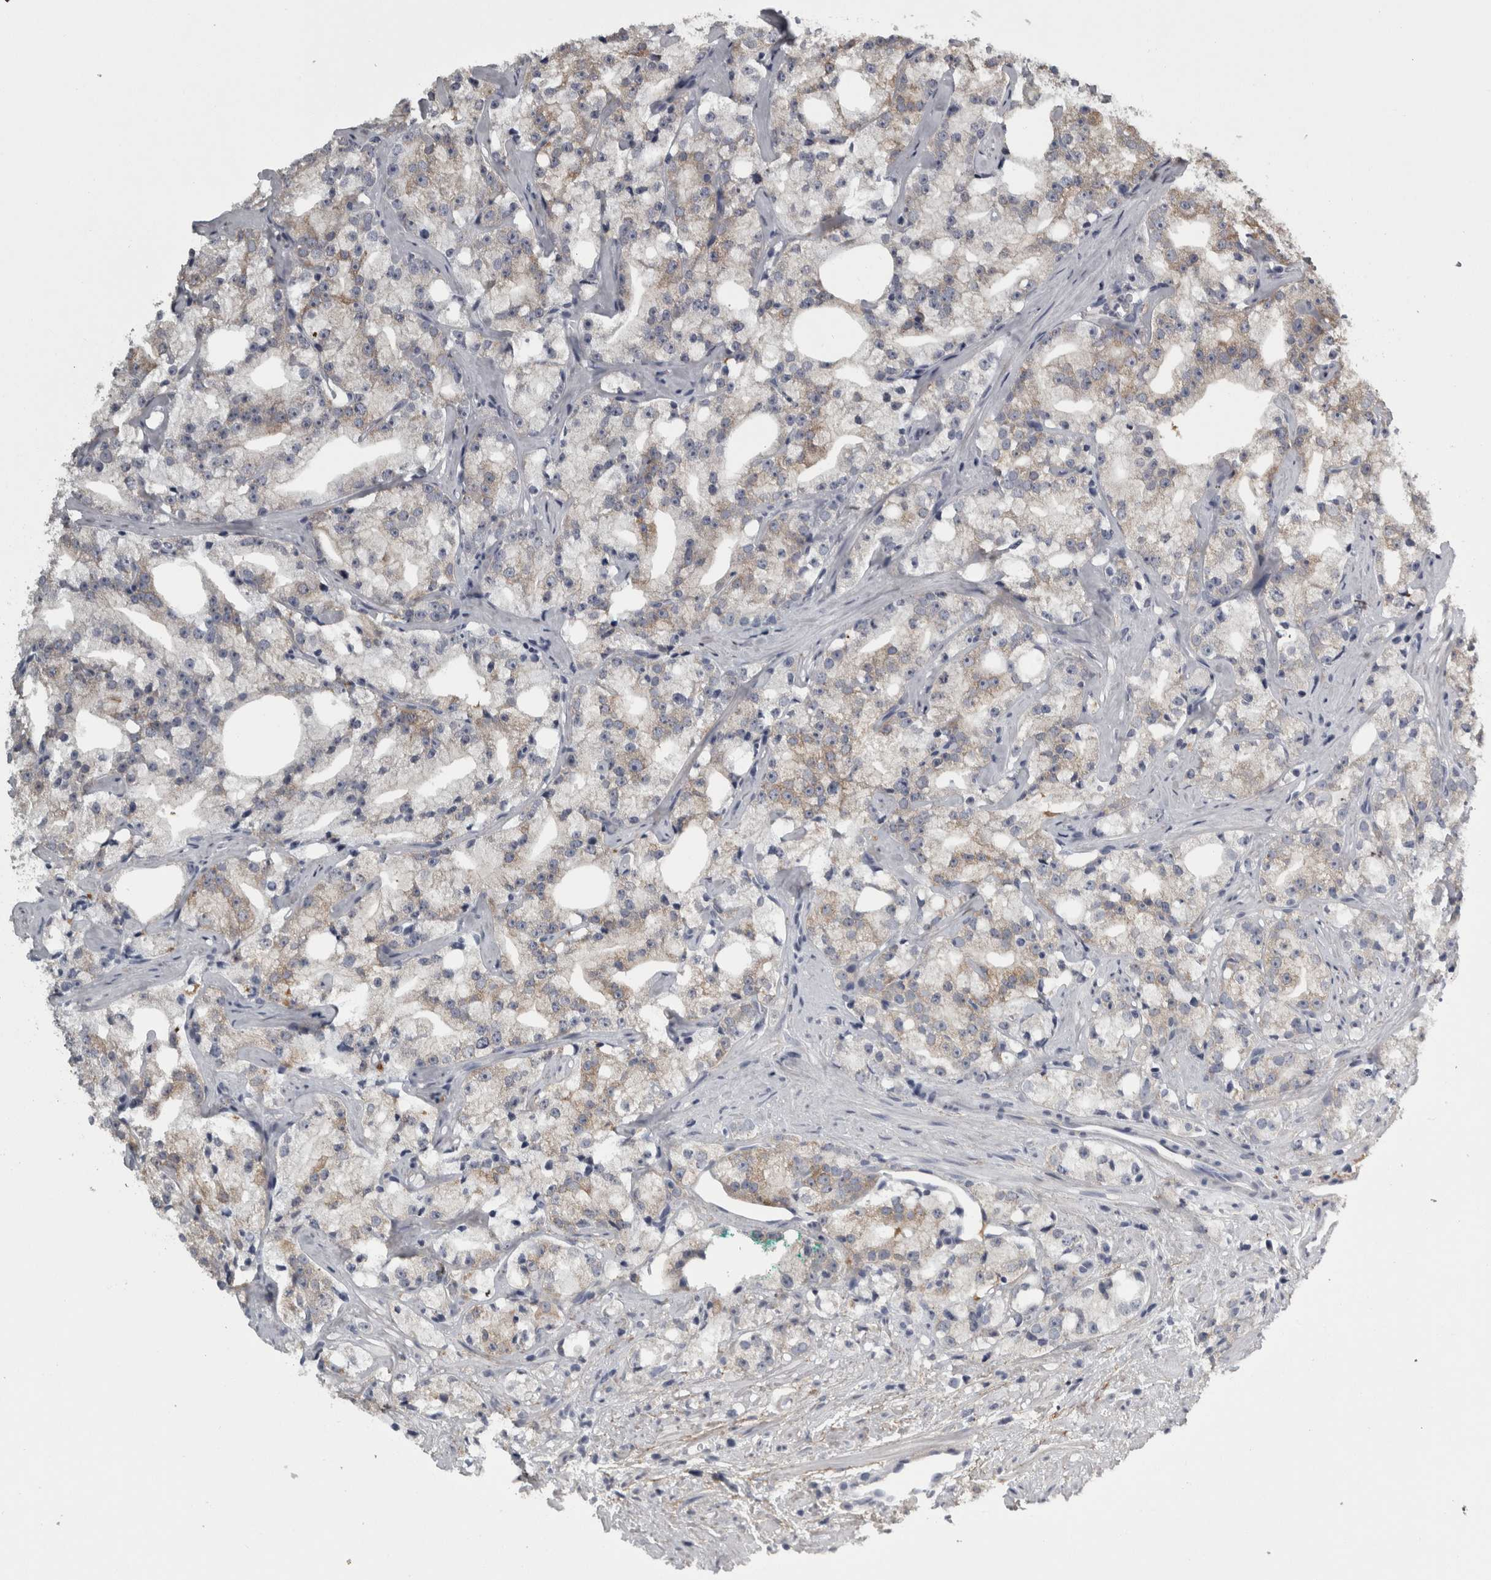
{"staining": {"intensity": "weak", "quantity": "25%-75%", "location": "cytoplasmic/membranous"}, "tissue": "prostate cancer", "cell_type": "Tumor cells", "image_type": "cancer", "snomed": [{"axis": "morphology", "description": "Adenocarcinoma, High grade"}, {"axis": "topography", "description": "Prostate"}], "caption": "Brown immunohistochemical staining in human high-grade adenocarcinoma (prostate) displays weak cytoplasmic/membranous expression in about 25%-75% of tumor cells. (DAB IHC, brown staining for protein, blue staining for nuclei).", "gene": "FRK", "patient": {"sex": "male", "age": 64}}